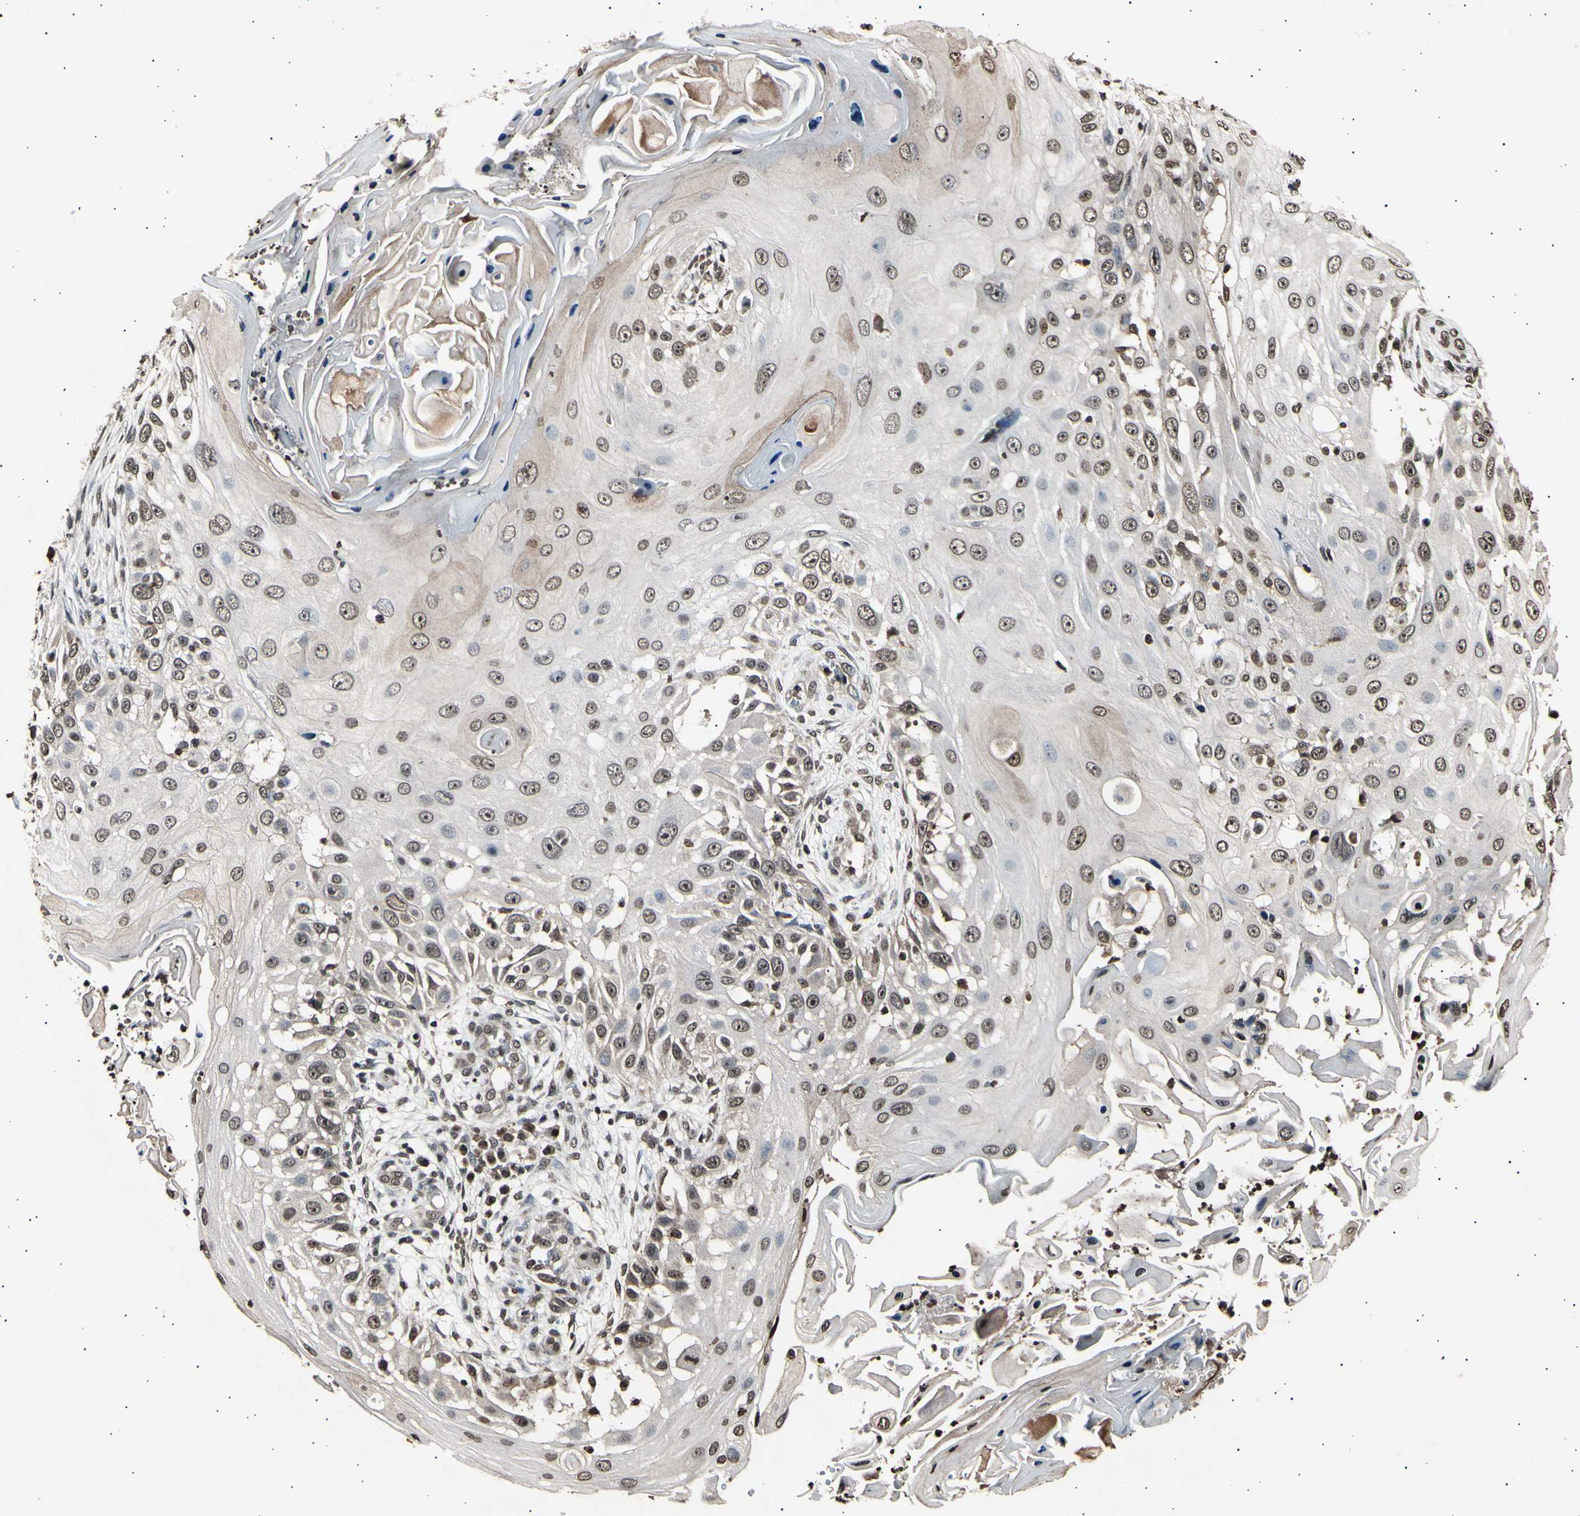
{"staining": {"intensity": "strong", "quantity": ">75%", "location": "cytoplasmic/membranous,nuclear"}, "tissue": "skin cancer", "cell_type": "Tumor cells", "image_type": "cancer", "snomed": [{"axis": "morphology", "description": "Squamous cell carcinoma, NOS"}, {"axis": "topography", "description": "Skin"}], "caption": "A brown stain shows strong cytoplasmic/membranous and nuclear expression of a protein in human skin cancer tumor cells.", "gene": "ANAPC7", "patient": {"sex": "female", "age": 44}}